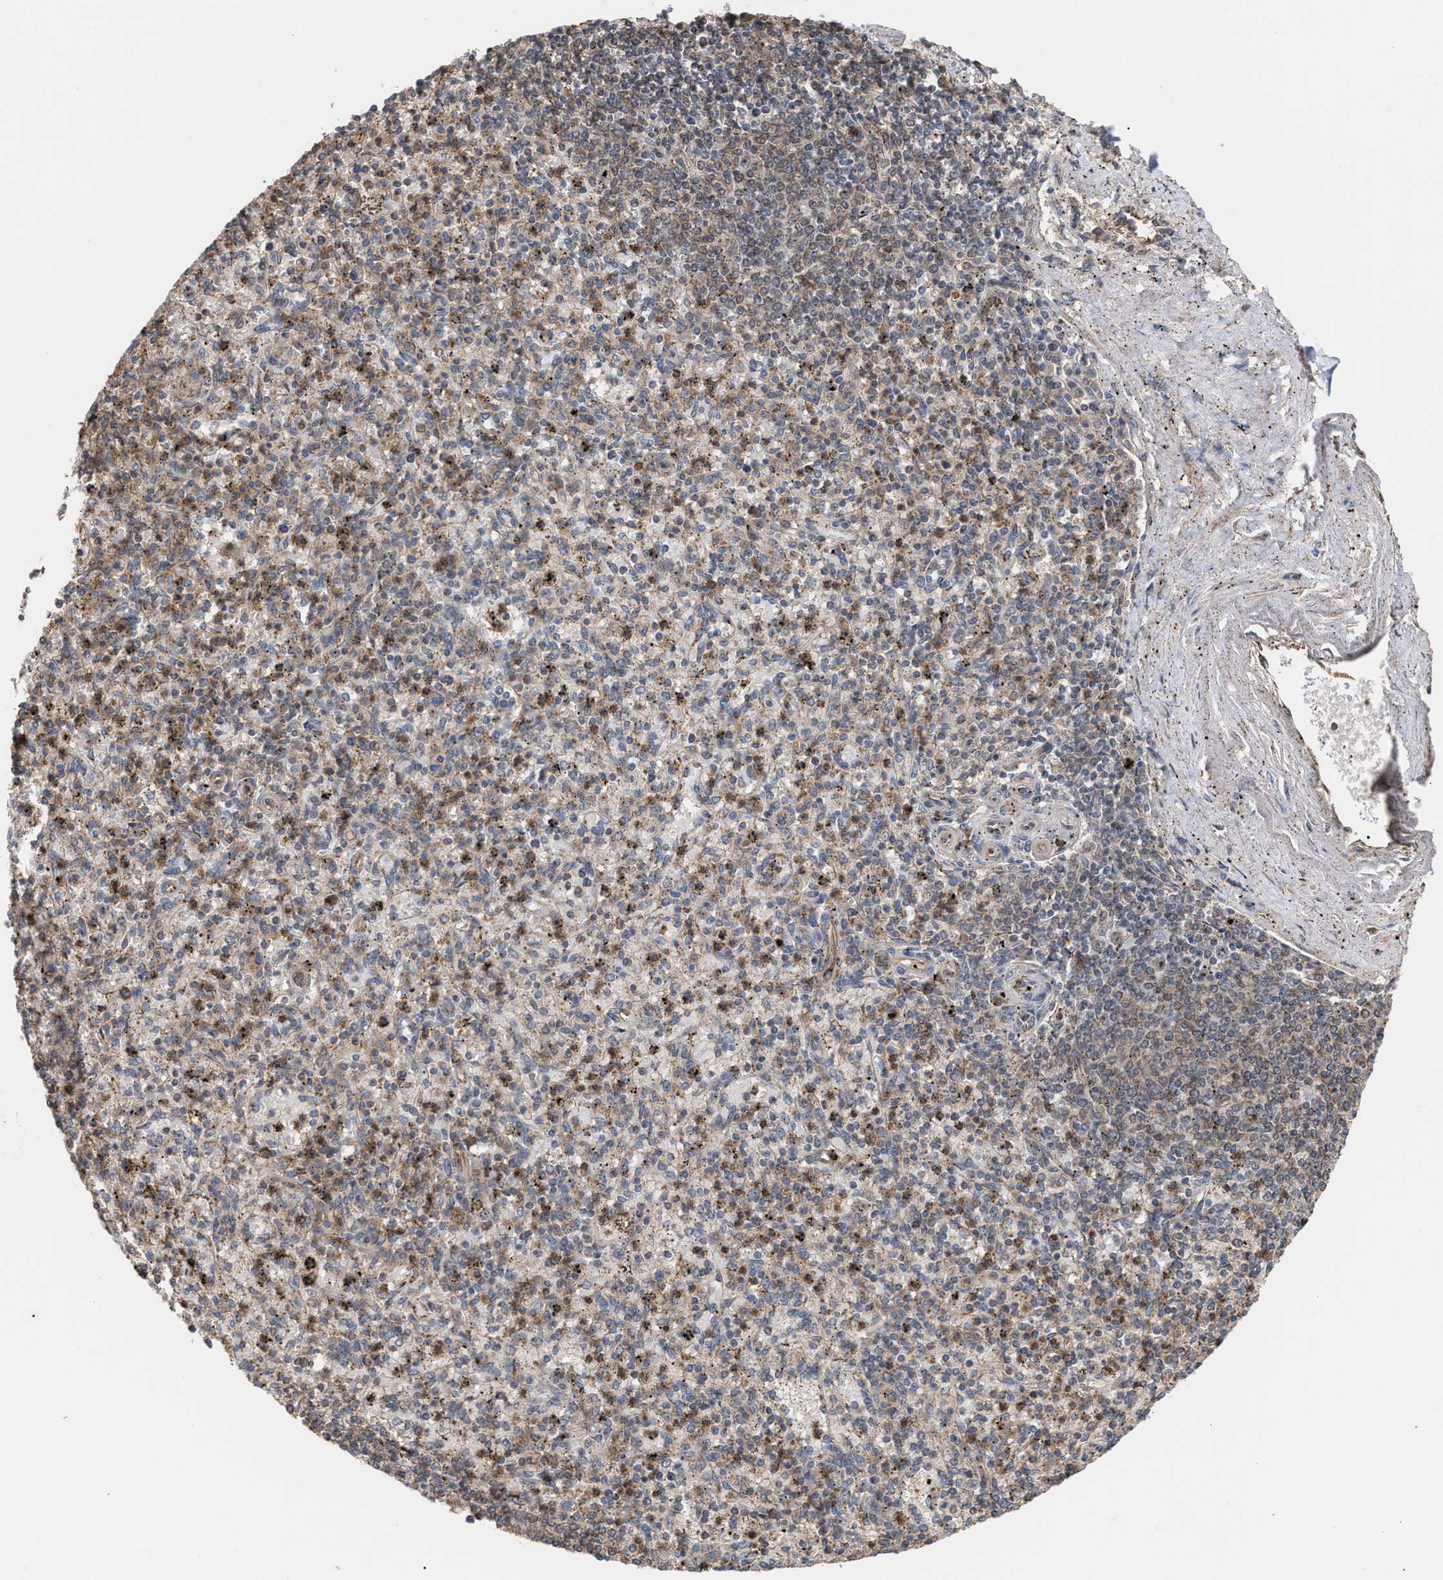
{"staining": {"intensity": "moderate", "quantity": "25%-75%", "location": "cytoplasmic/membranous"}, "tissue": "spleen", "cell_type": "Cells in red pulp", "image_type": "normal", "snomed": [{"axis": "morphology", "description": "Normal tissue, NOS"}, {"axis": "topography", "description": "Spleen"}], "caption": "Protein analysis of normal spleen demonstrates moderate cytoplasmic/membranous staining in about 25%-75% of cells in red pulp. (brown staining indicates protein expression, while blue staining denotes nuclei).", "gene": "EXOSC2", "patient": {"sex": "male", "age": 72}}